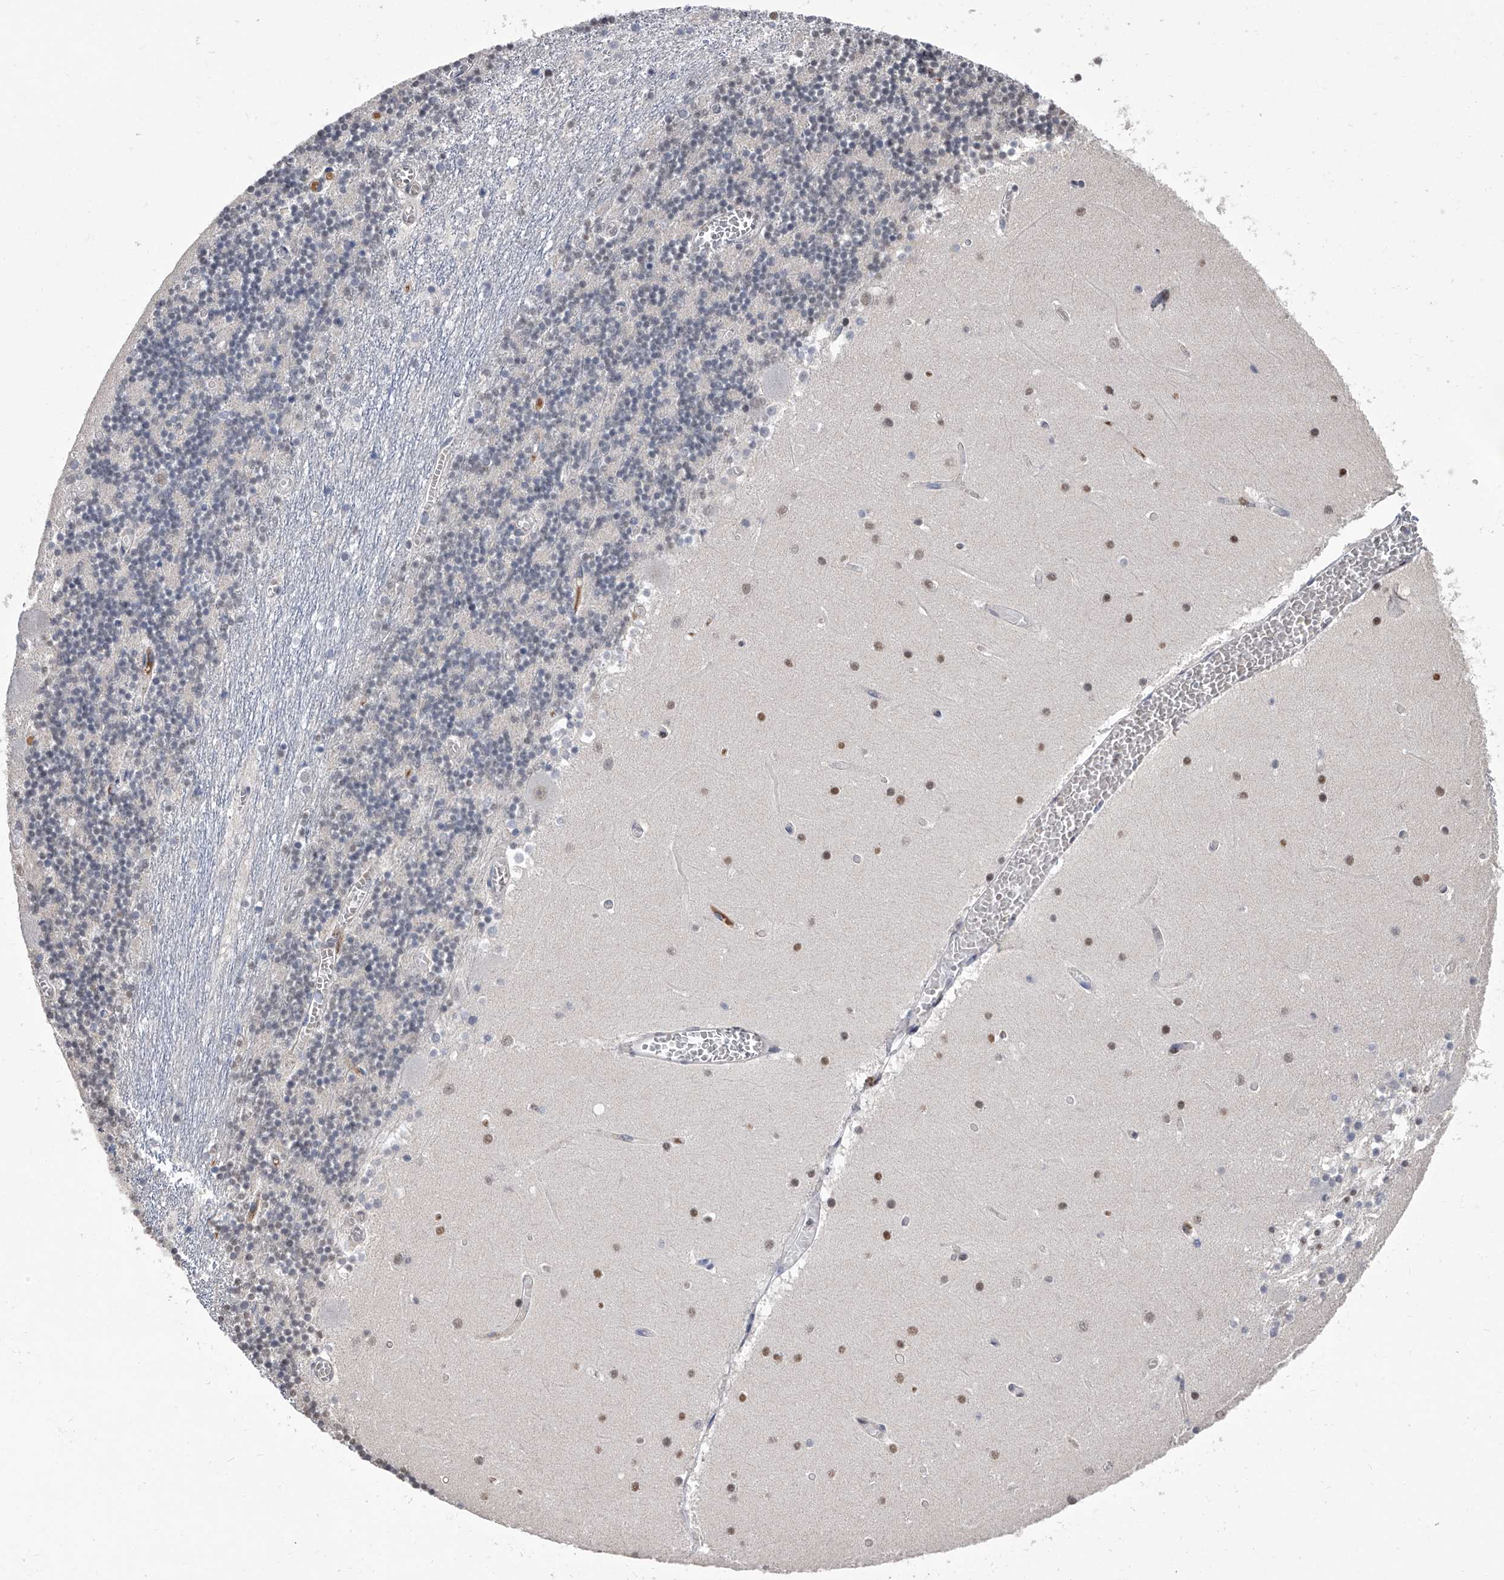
{"staining": {"intensity": "negative", "quantity": "none", "location": "none"}, "tissue": "cerebellum", "cell_type": "Cells in granular layer", "image_type": "normal", "snomed": [{"axis": "morphology", "description": "Normal tissue, NOS"}, {"axis": "topography", "description": "Cerebellum"}], "caption": "IHC photomicrograph of unremarkable cerebellum stained for a protein (brown), which displays no staining in cells in granular layer.", "gene": "ZNF426", "patient": {"sex": "female", "age": 28}}